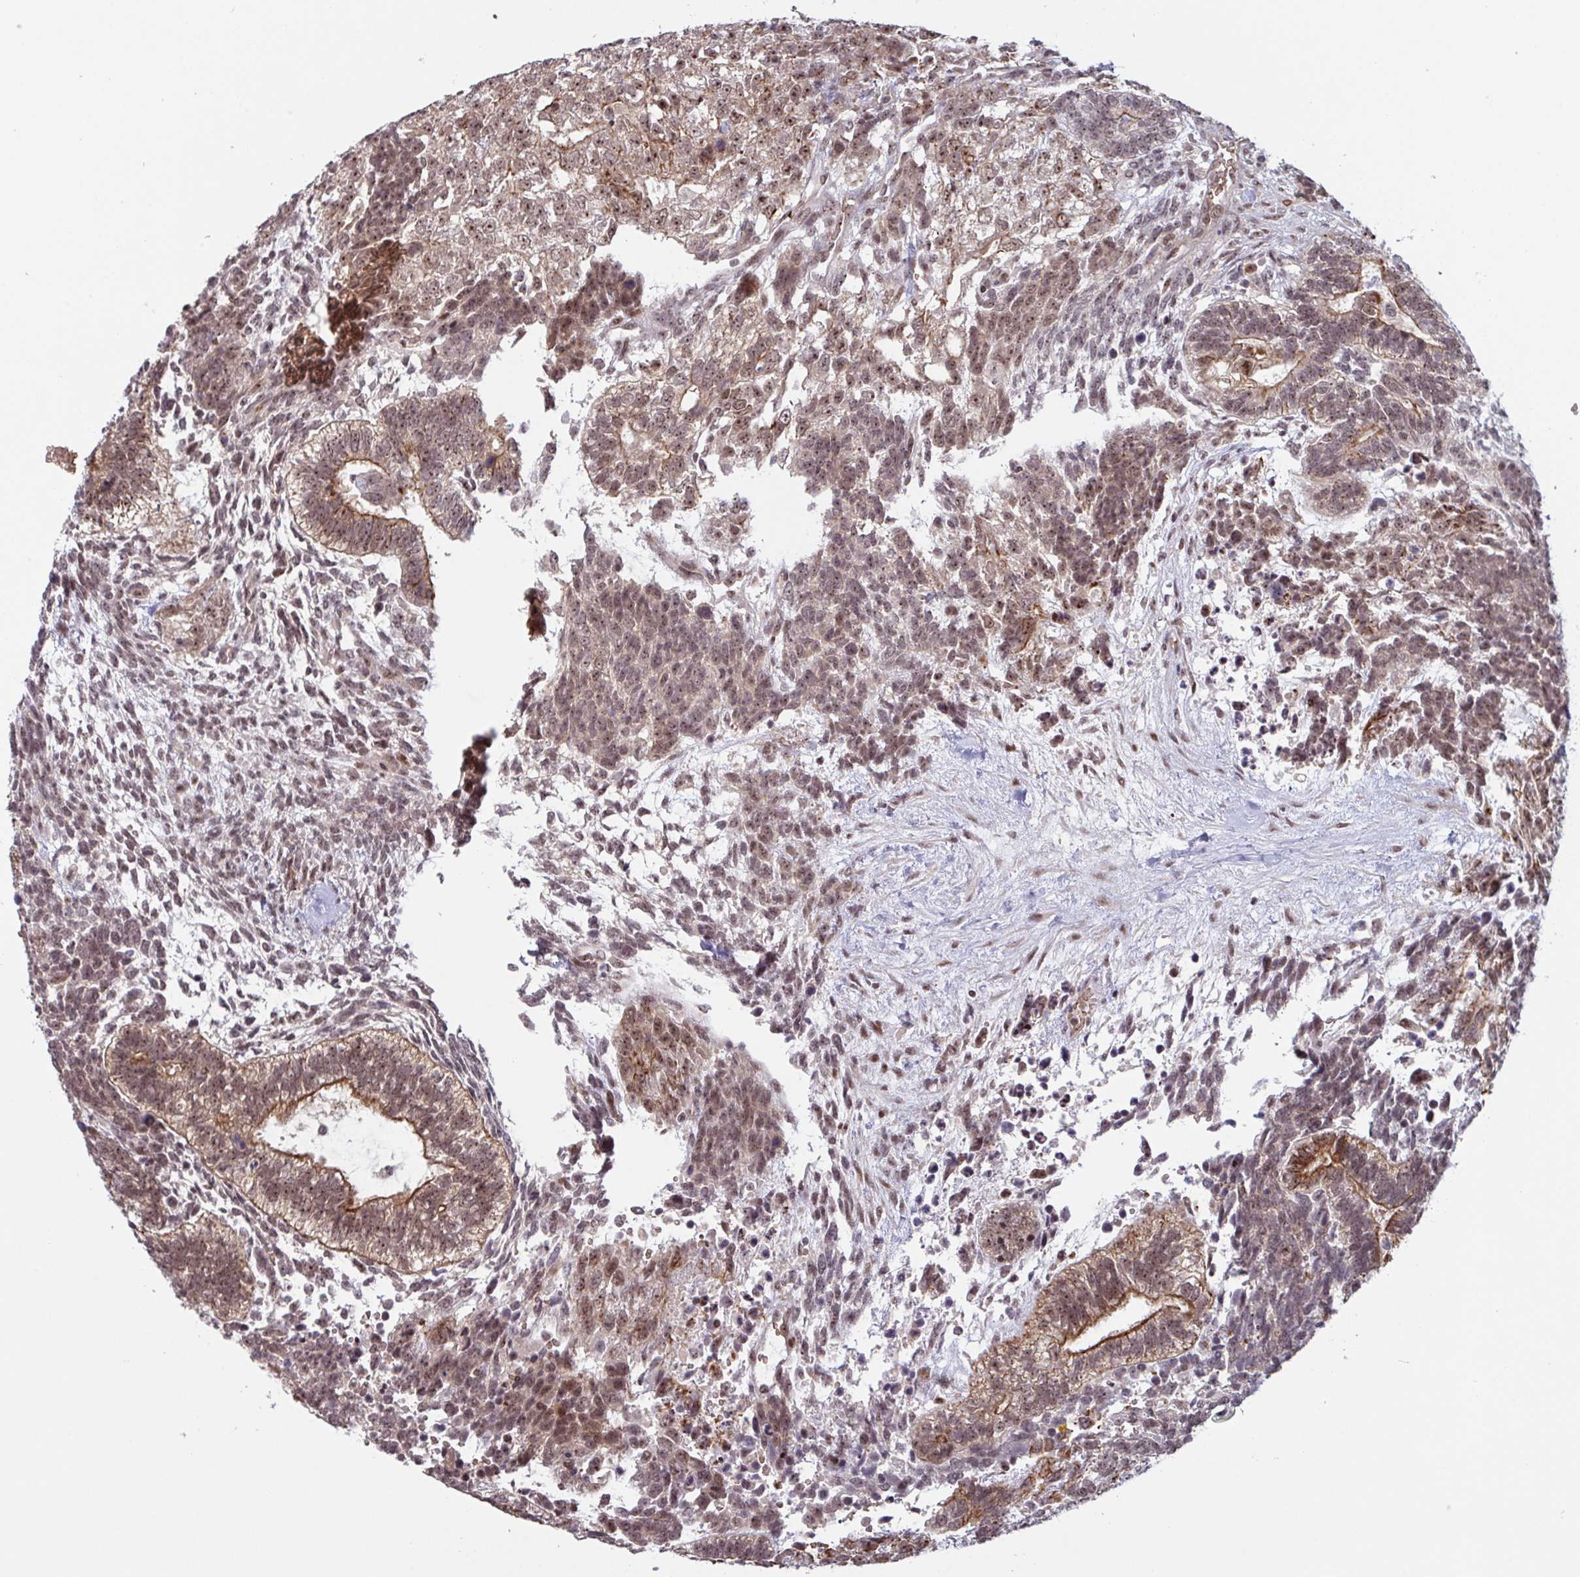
{"staining": {"intensity": "moderate", "quantity": ">75%", "location": "cytoplasmic/membranous,nuclear"}, "tissue": "testis cancer", "cell_type": "Tumor cells", "image_type": "cancer", "snomed": [{"axis": "morphology", "description": "Carcinoma, Embryonal, NOS"}, {"axis": "topography", "description": "Testis"}], "caption": "The photomicrograph exhibits staining of testis cancer (embryonal carcinoma), revealing moderate cytoplasmic/membranous and nuclear protein positivity (brown color) within tumor cells.", "gene": "NLRP13", "patient": {"sex": "male", "age": 23}}